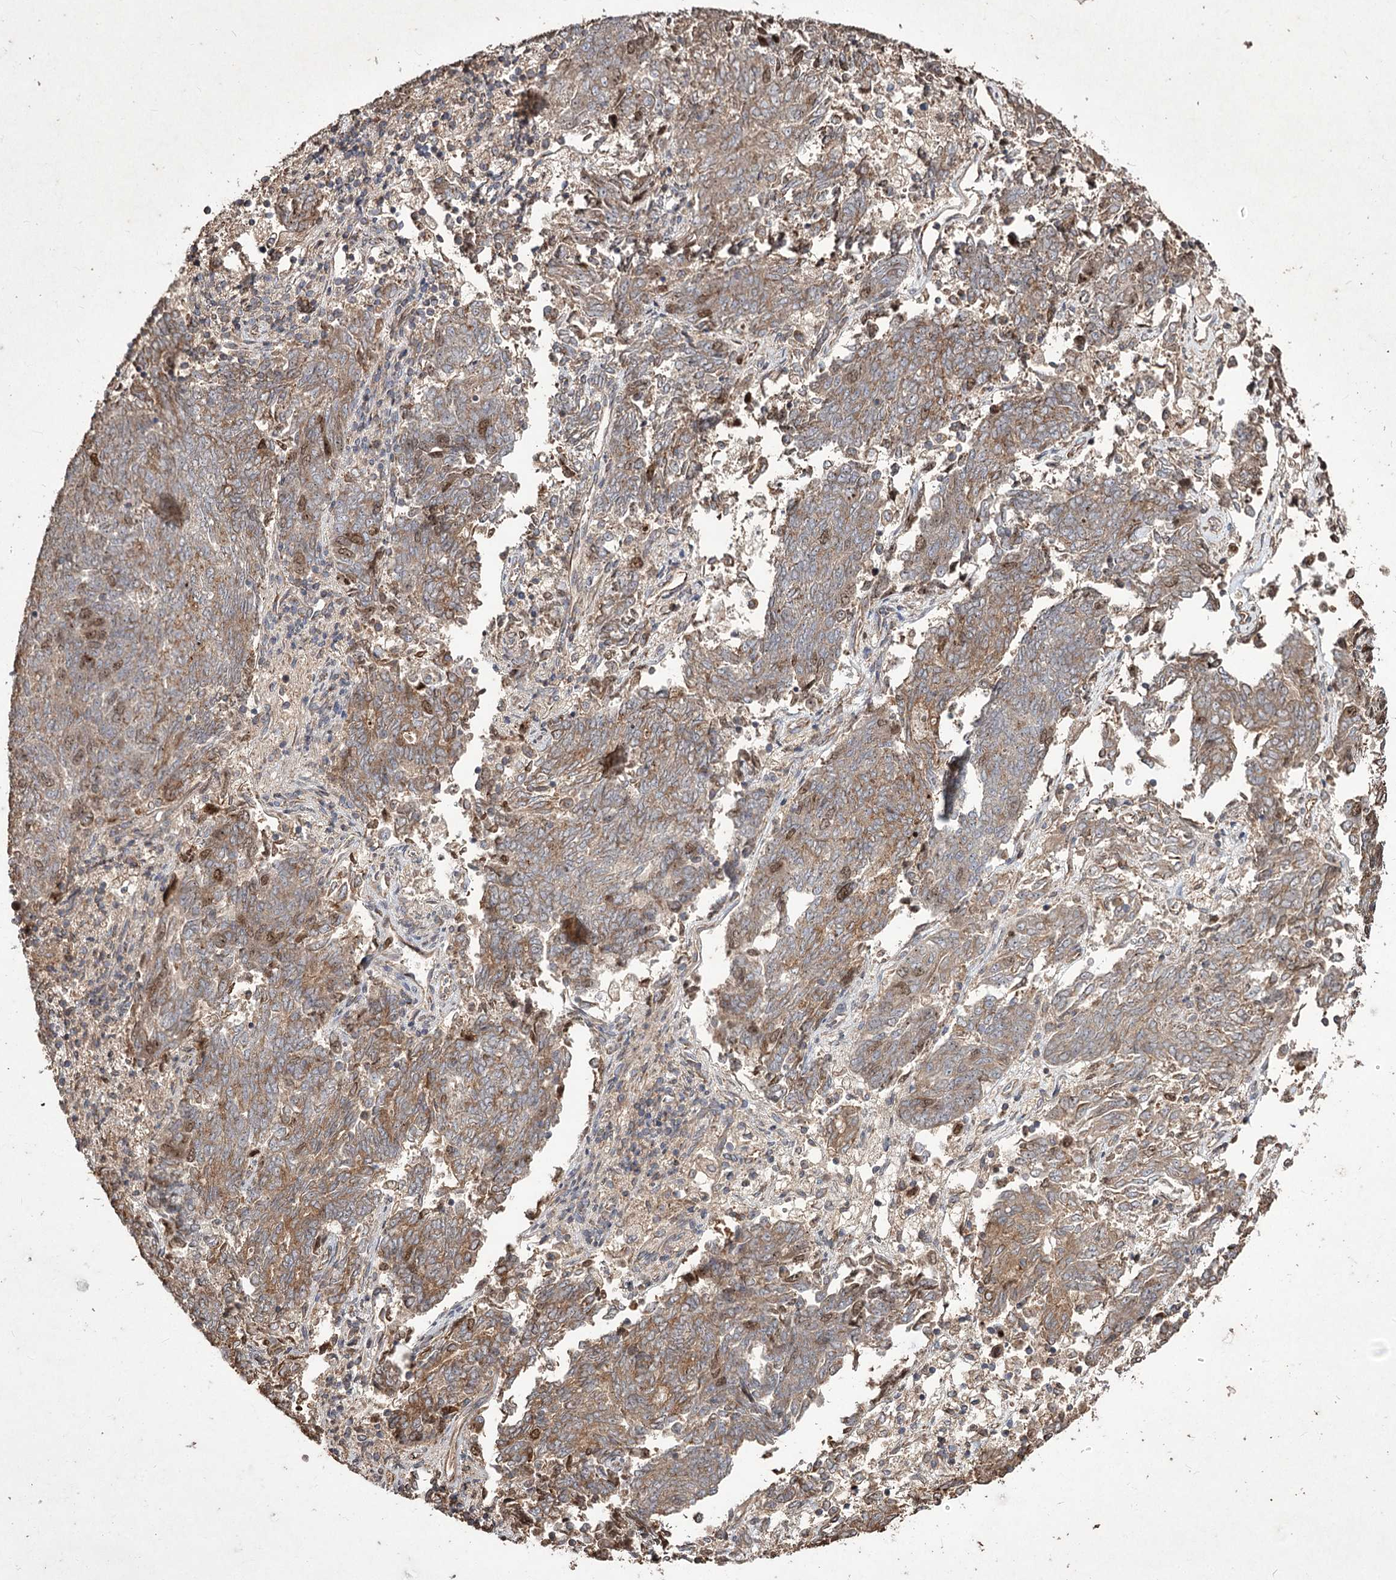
{"staining": {"intensity": "moderate", "quantity": ">75%", "location": "cytoplasmic/membranous,nuclear"}, "tissue": "endometrial cancer", "cell_type": "Tumor cells", "image_type": "cancer", "snomed": [{"axis": "morphology", "description": "Adenocarcinoma, NOS"}, {"axis": "topography", "description": "Endometrium"}], "caption": "Endometrial adenocarcinoma stained with a brown dye exhibits moderate cytoplasmic/membranous and nuclear positive positivity in about >75% of tumor cells.", "gene": "PRC1", "patient": {"sex": "female", "age": 80}}